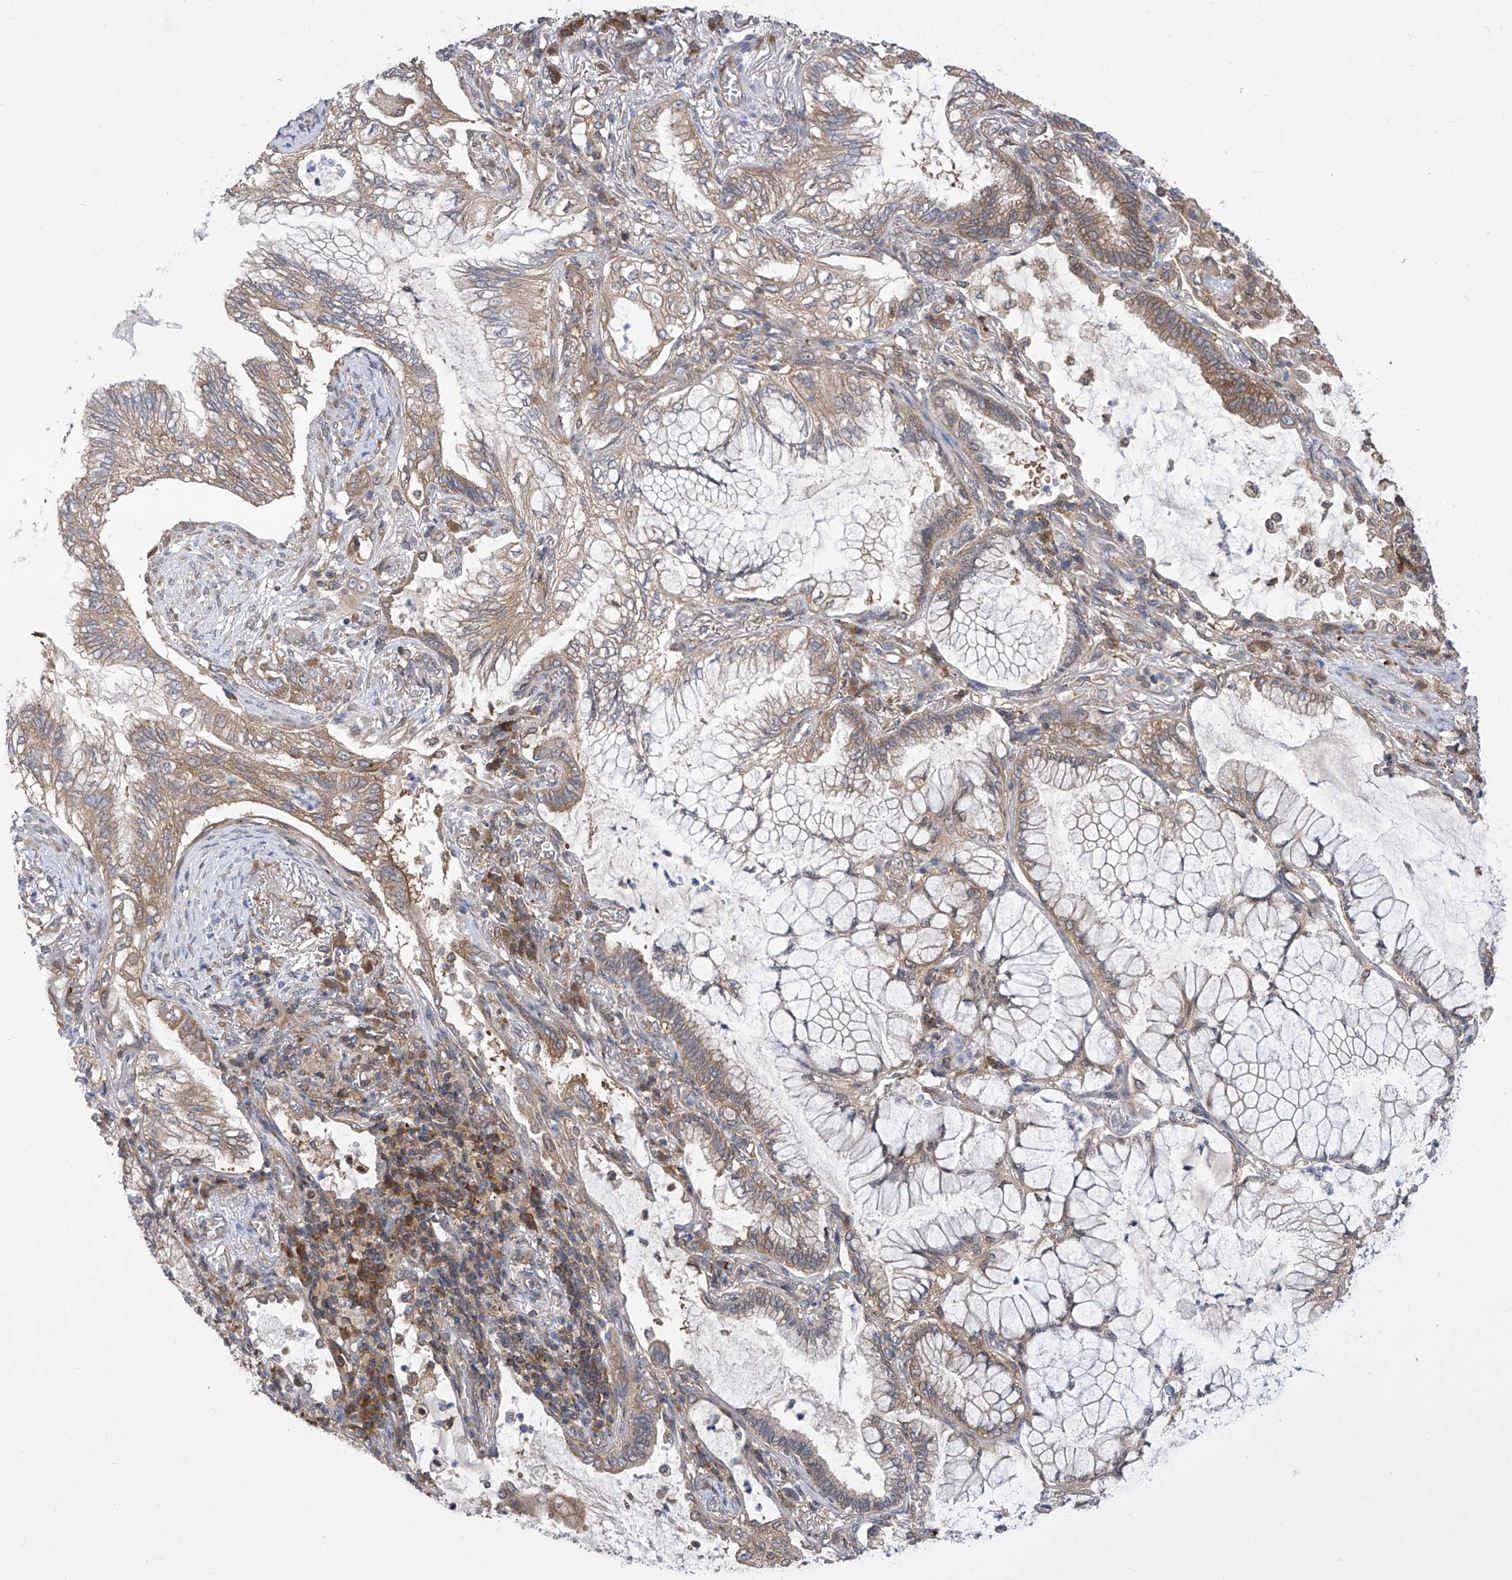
{"staining": {"intensity": "weak", "quantity": "<25%", "location": "cytoplasmic/membranous"}, "tissue": "lung cancer", "cell_type": "Tumor cells", "image_type": "cancer", "snomed": [{"axis": "morphology", "description": "Adenocarcinoma, NOS"}, {"axis": "topography", "description": "Lung"}], "caption": "Tumor cells are negative for protein expression in human adenocarcinoma (lung).", "gene": "EIF3M", "patient": {"sex": "female", "age": 70}}